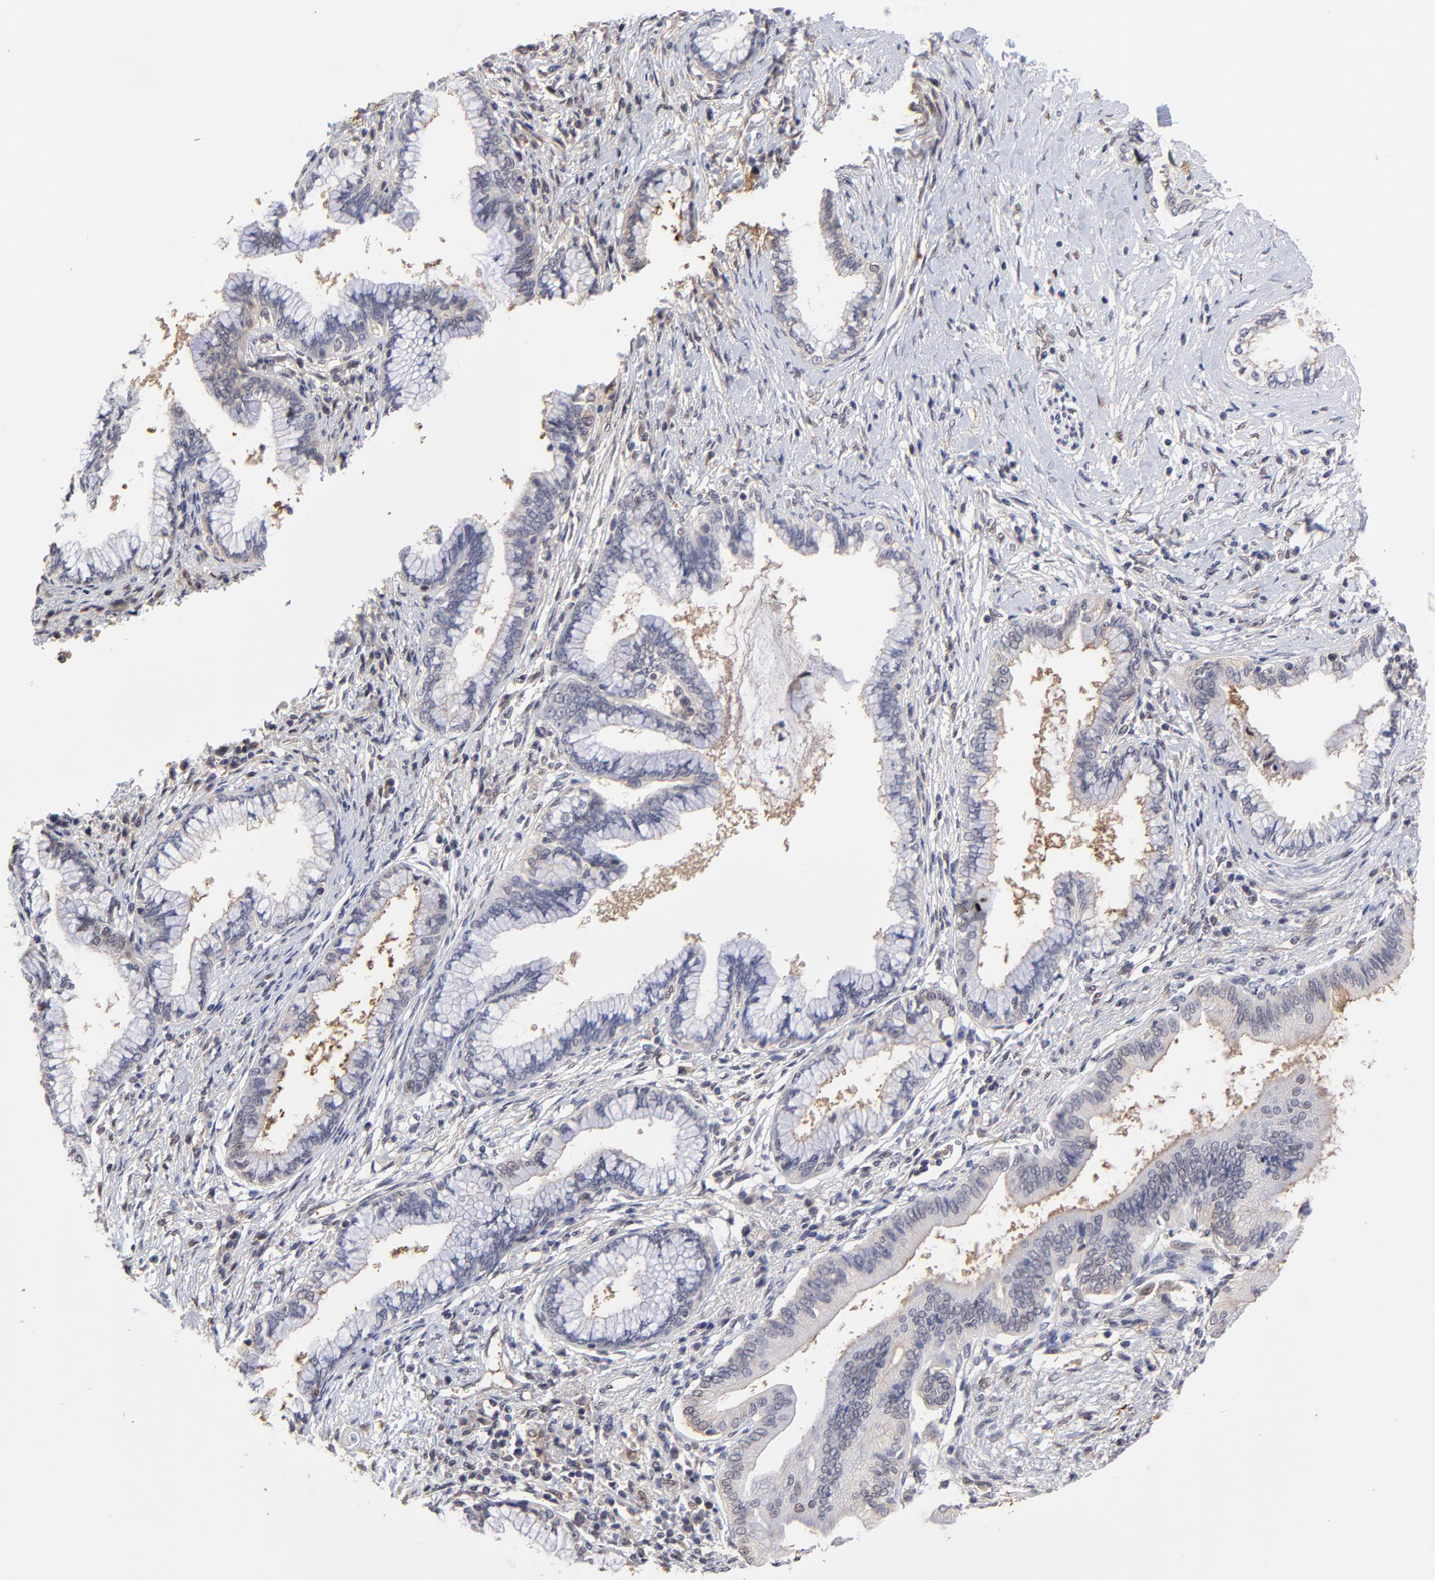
{"staining": {"intensity": "negative", "quantity": "none", "location": "none"}, "tissue": "pancreatic cancer", "cell_type": "Tumor cells", "image_type": "cancer", "snomed": [{"axis": "morphology", "description": "Adenocarcinoma, NOS"}, {"axis": "topography", "description": "Pancreas"}], "caption": "This photomicrograph is of pancreatic cancer (adenocarcinoma) stained with IHC to label a protein in brown with the nuclei are counter-stained blue. There is no expression in tumor cells.", "gene": "PSMD14", "patient": {"sex": "female", "age": 64}}